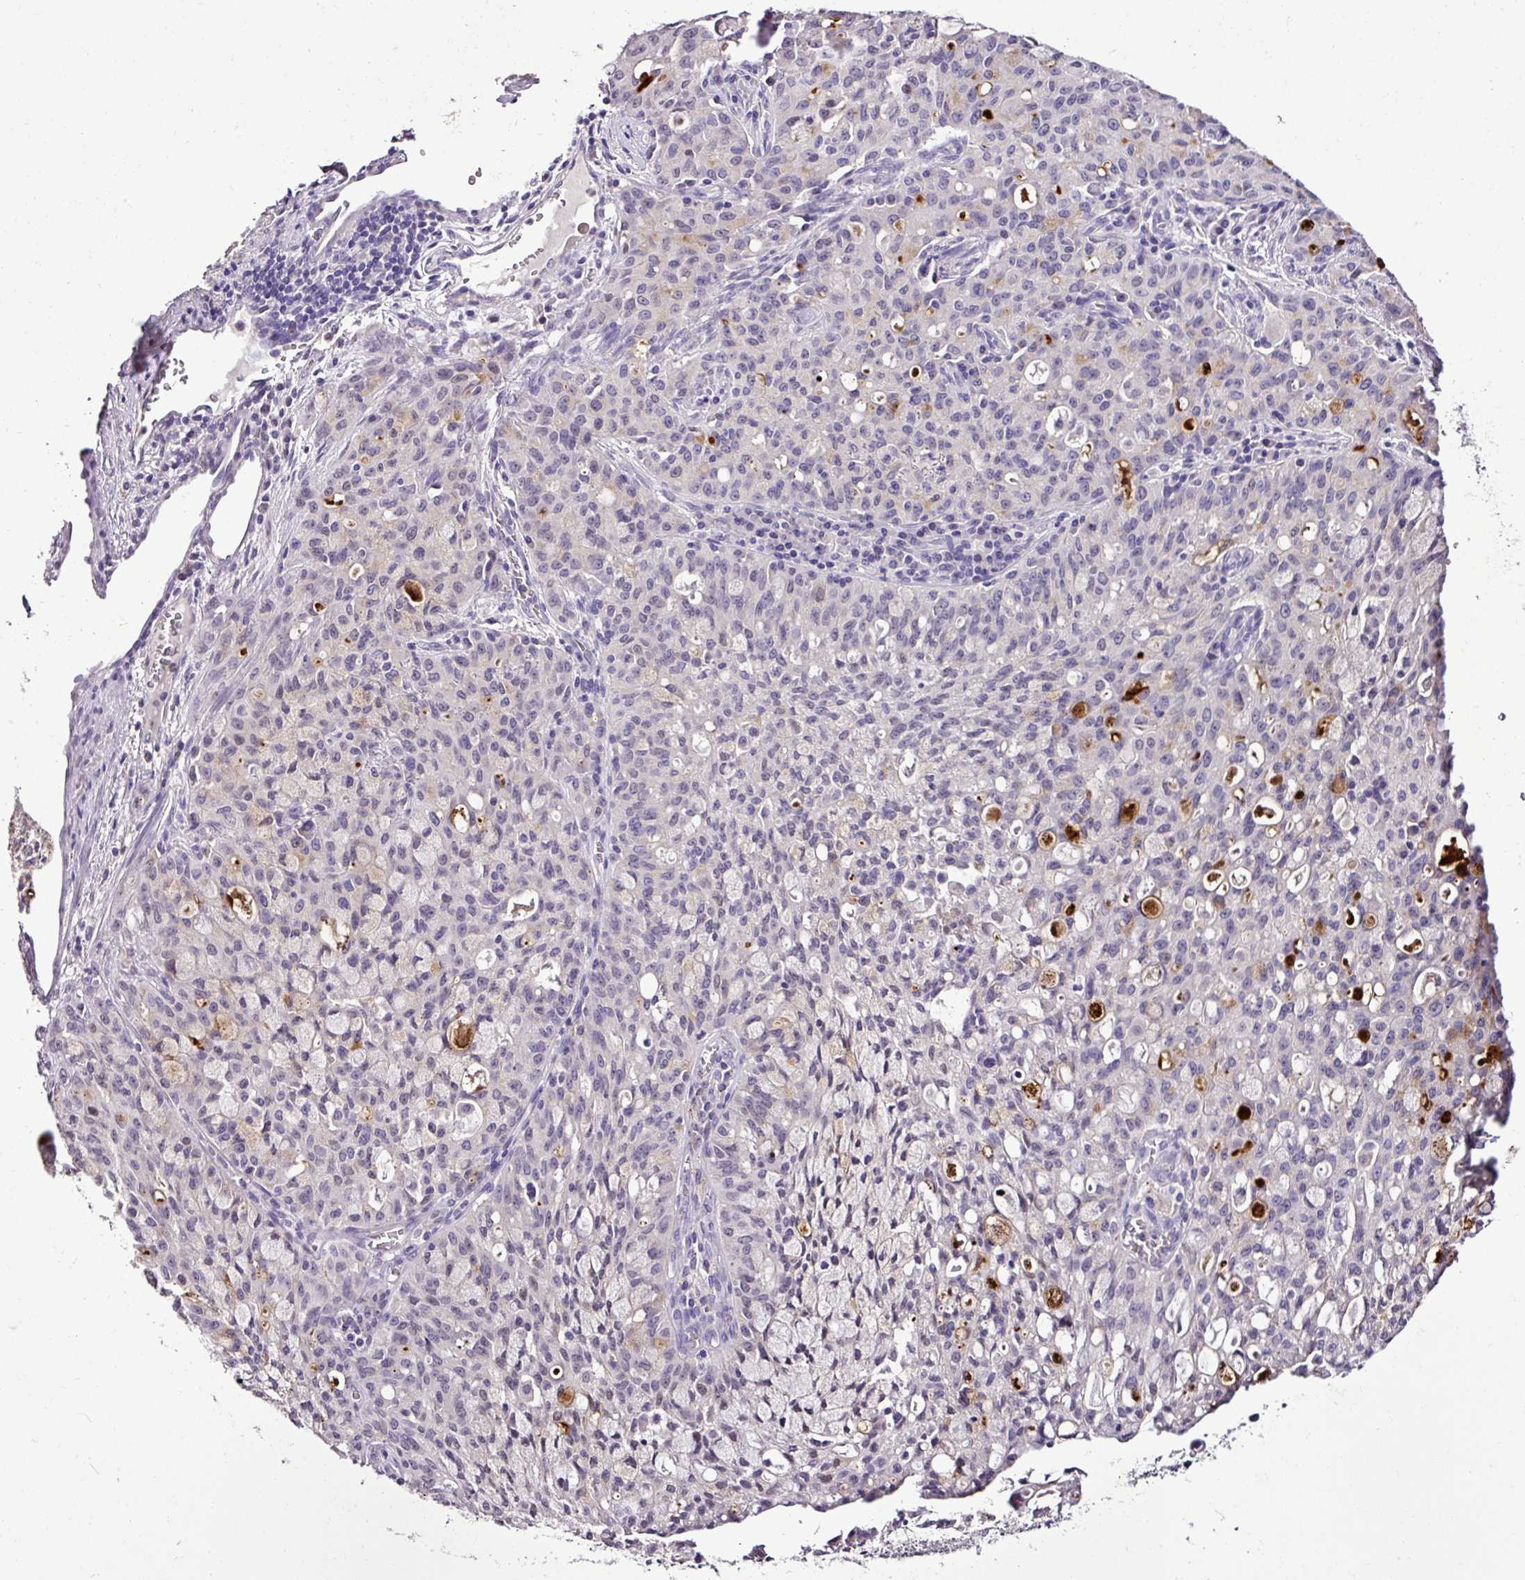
{"staining": {"intensity": "strong", "quantity": "<25%", "location": "cytoplasmic/membranous"}, "tissue": "lung cancer", "cell_type": "Tumor cells", "image_type": "cancer", "snomed": [{"axis": "morphology", "description": "Adenocarcinoma, NOS"}, {"axis": "topography", "description": "Lung"}], "caption": "High-magnification brightfield microscopy of lung cancer stained with DAB (3,3'-diaminobenzidine) (brown) and counterstained with hematoxylin (blue). tumor cells exhibit strong cytoplasmic/membranous staining is identified in approximately<25% of cells.", "gene": "ESR1", "patient": {"sex": "female", "age": 44}}